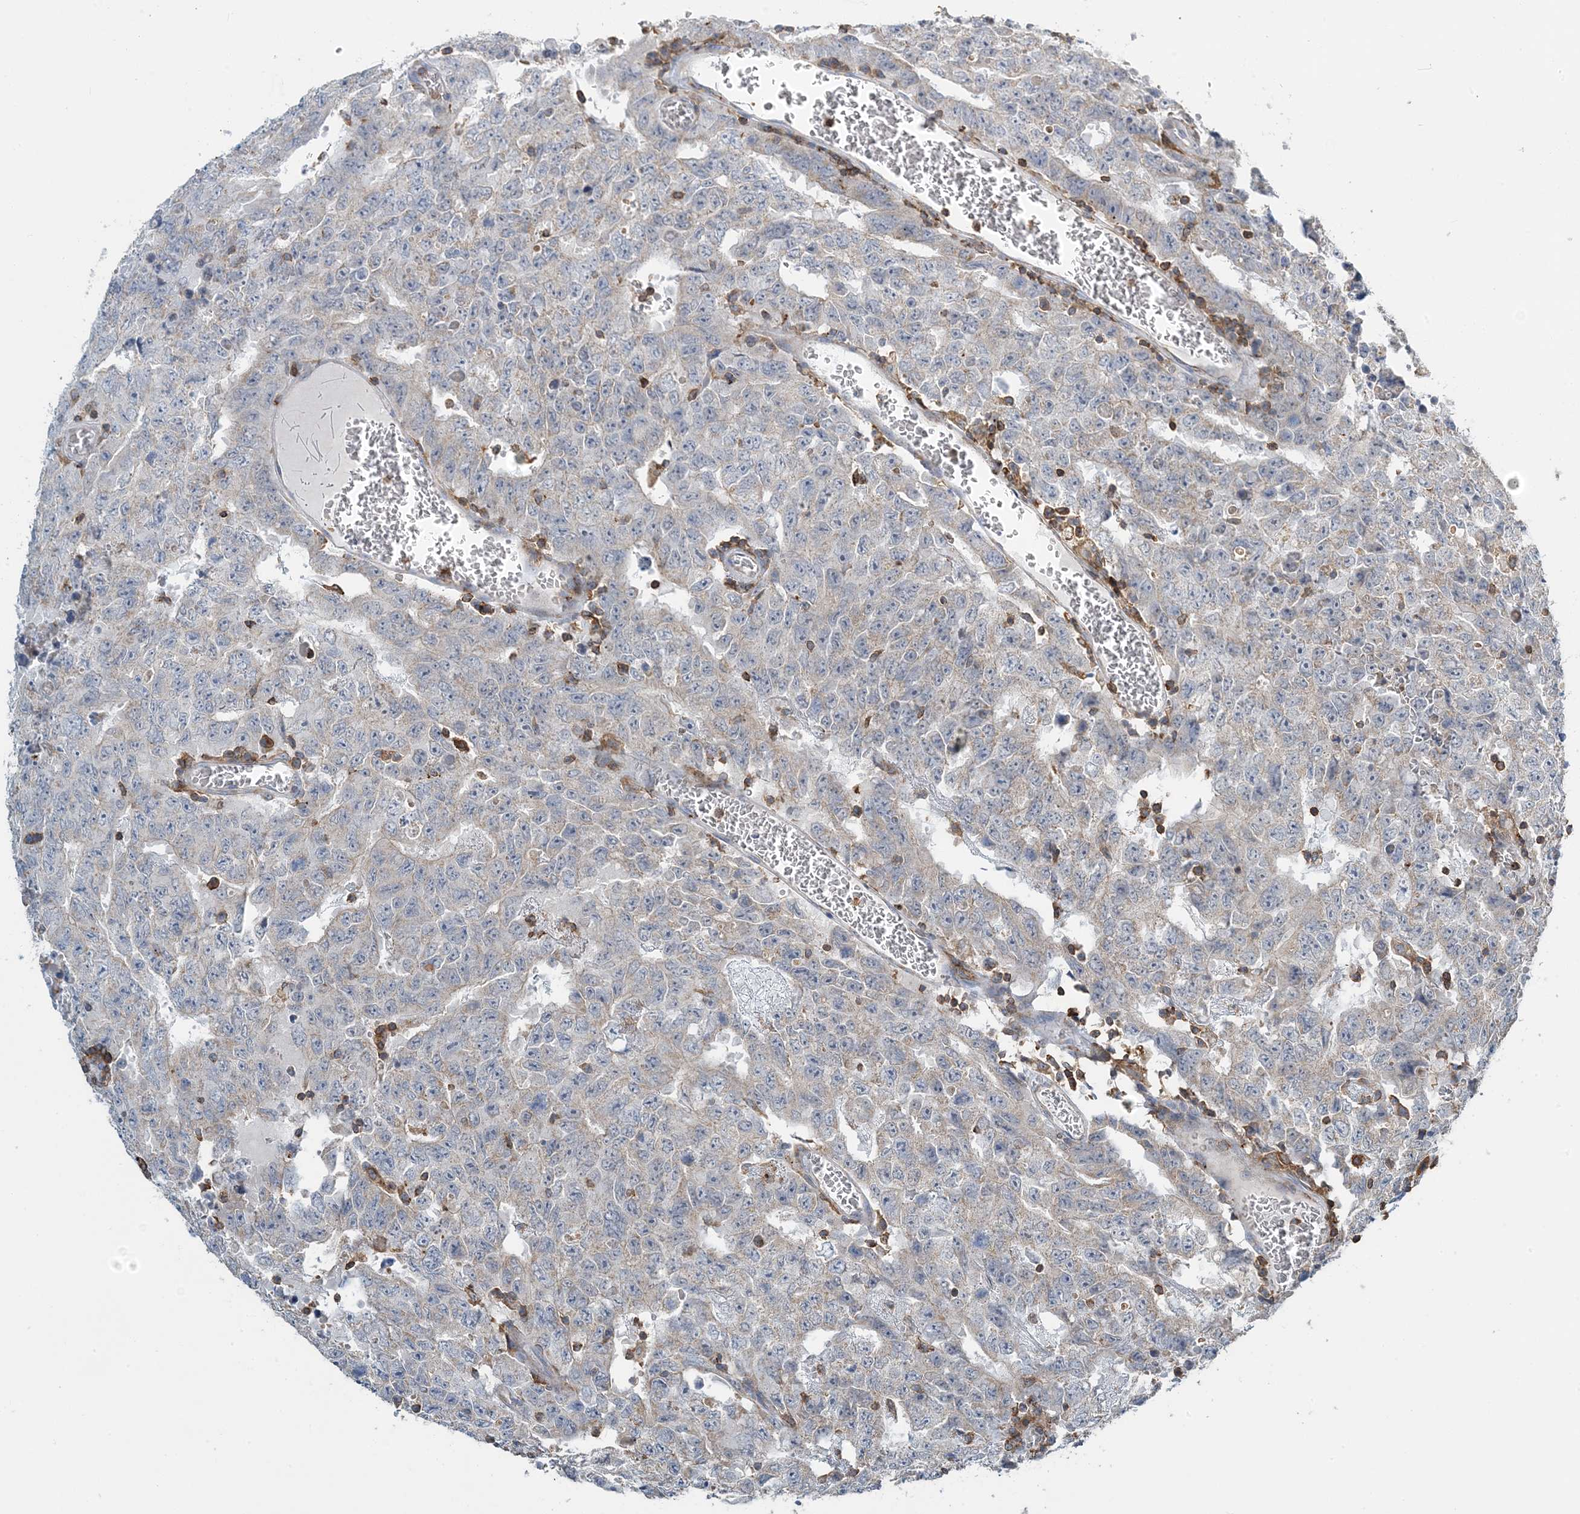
{"staining": {"intensity": "negative", "quantity": "none", "location": "none"}, "tissue": "testis cancer", "cell_type": "Tumor cells", "image_type": "cancer", "snomed": [{"axis": "morphology", "description": "Carcinoma, Embryonal, NOS"}, {"axis": "topography", "description": "Testis"}], "caption": "Tumor cells are negative for brown protein staining in testis embryonal carcinoma. Nuclei are stained in blue.", "gene": "TMLHE", "patient": {"sex": "male", "age": 26}}